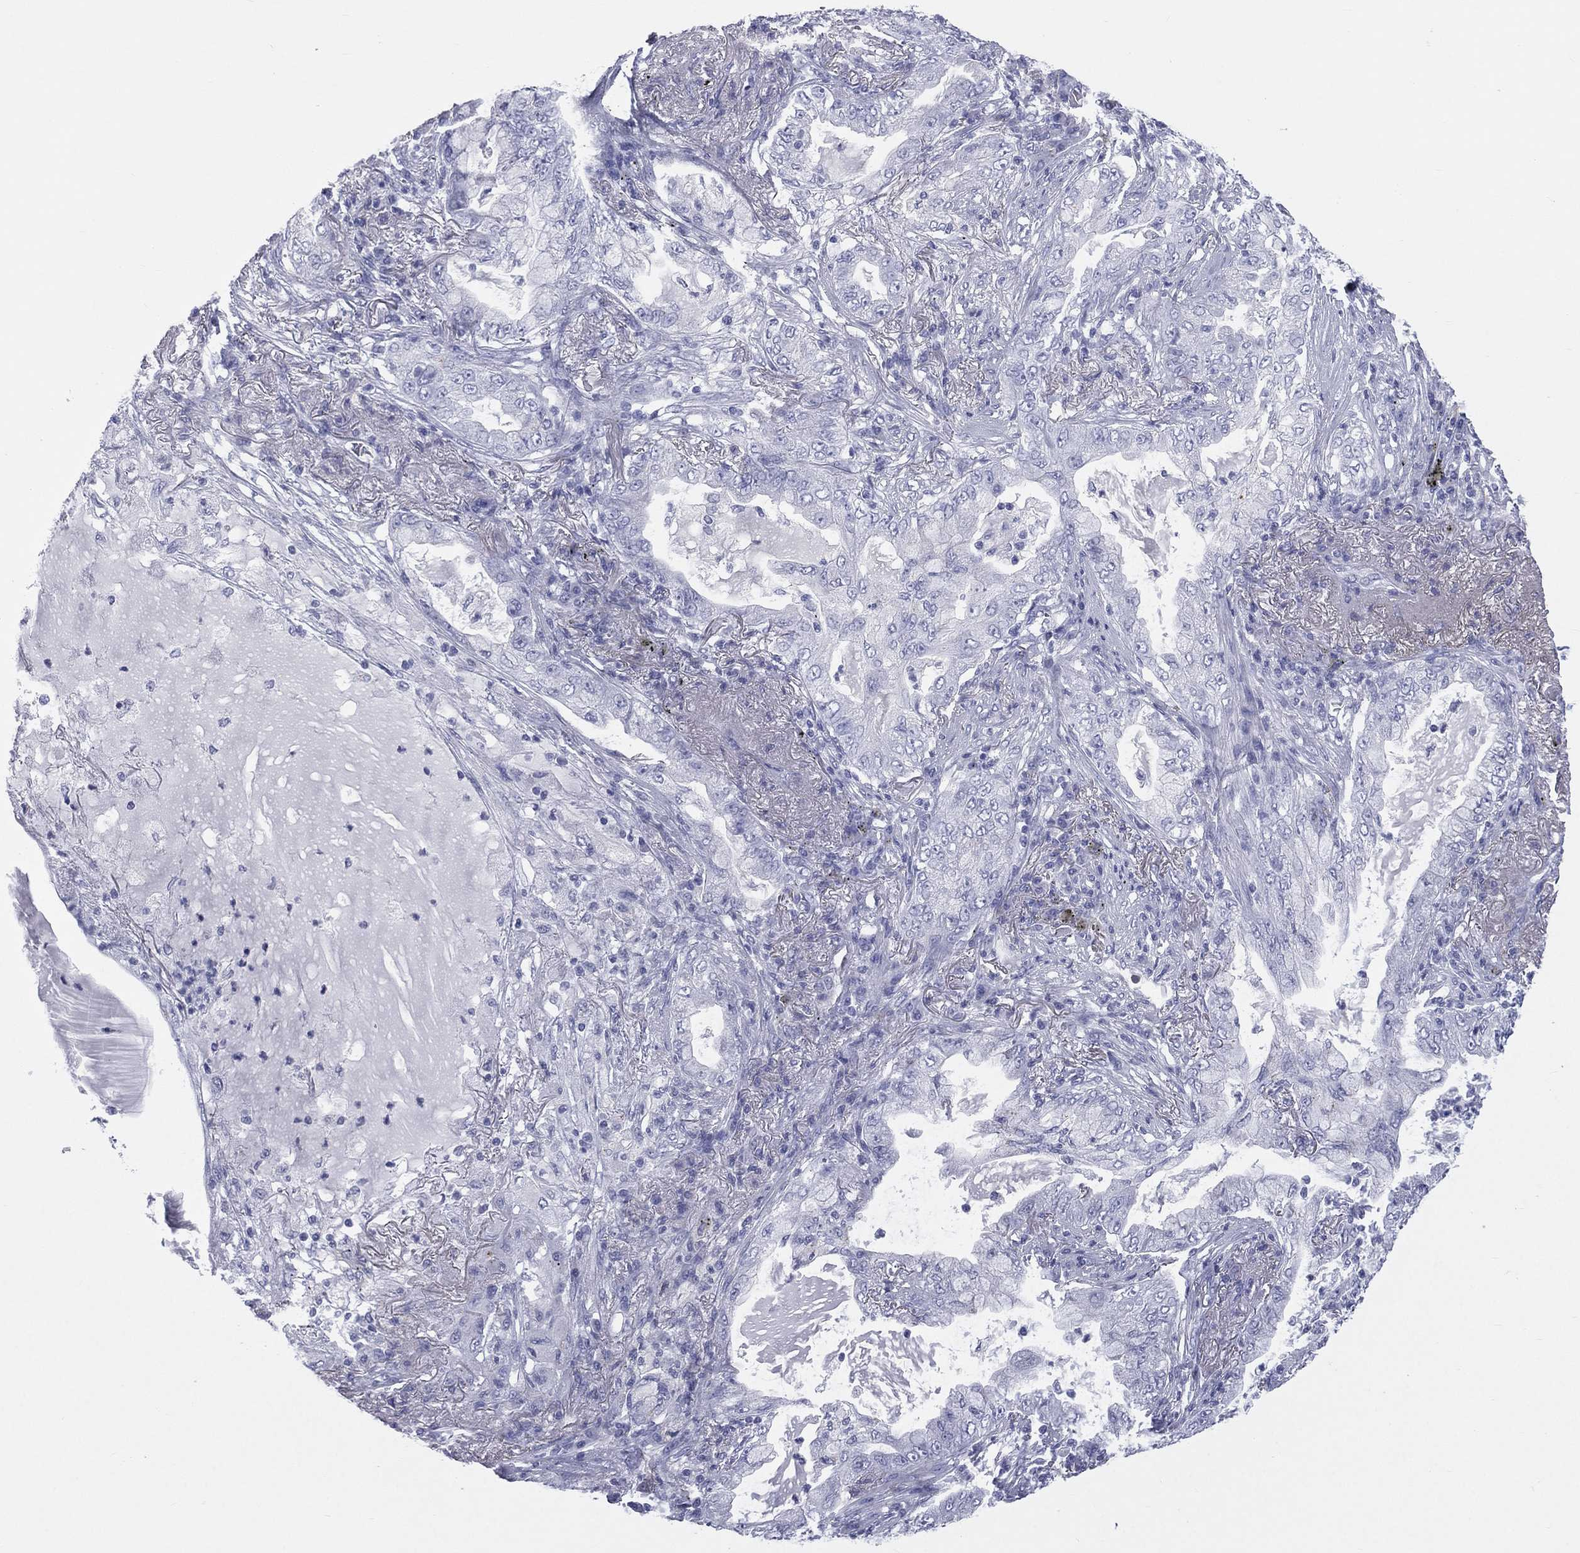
{"staining": {"intensity": "negative", "quantity": "none", "location": "none"}, "tissue": "lung cancer", "cell_type": "Tumor cells", "image_type": "cancer", "snomed": [{"axis": "morphology", "description": "Adenocarcinoma, NOS"}, {"axis": "topography", "description": "Lung"}], "caption": "This is an immunohistochemistry (IHC) micrograph of human lung adenocarcinoma. There is no expression in tumor cells.", "gene": "MLN", "patient": {"sex": "female", "age": 73}}